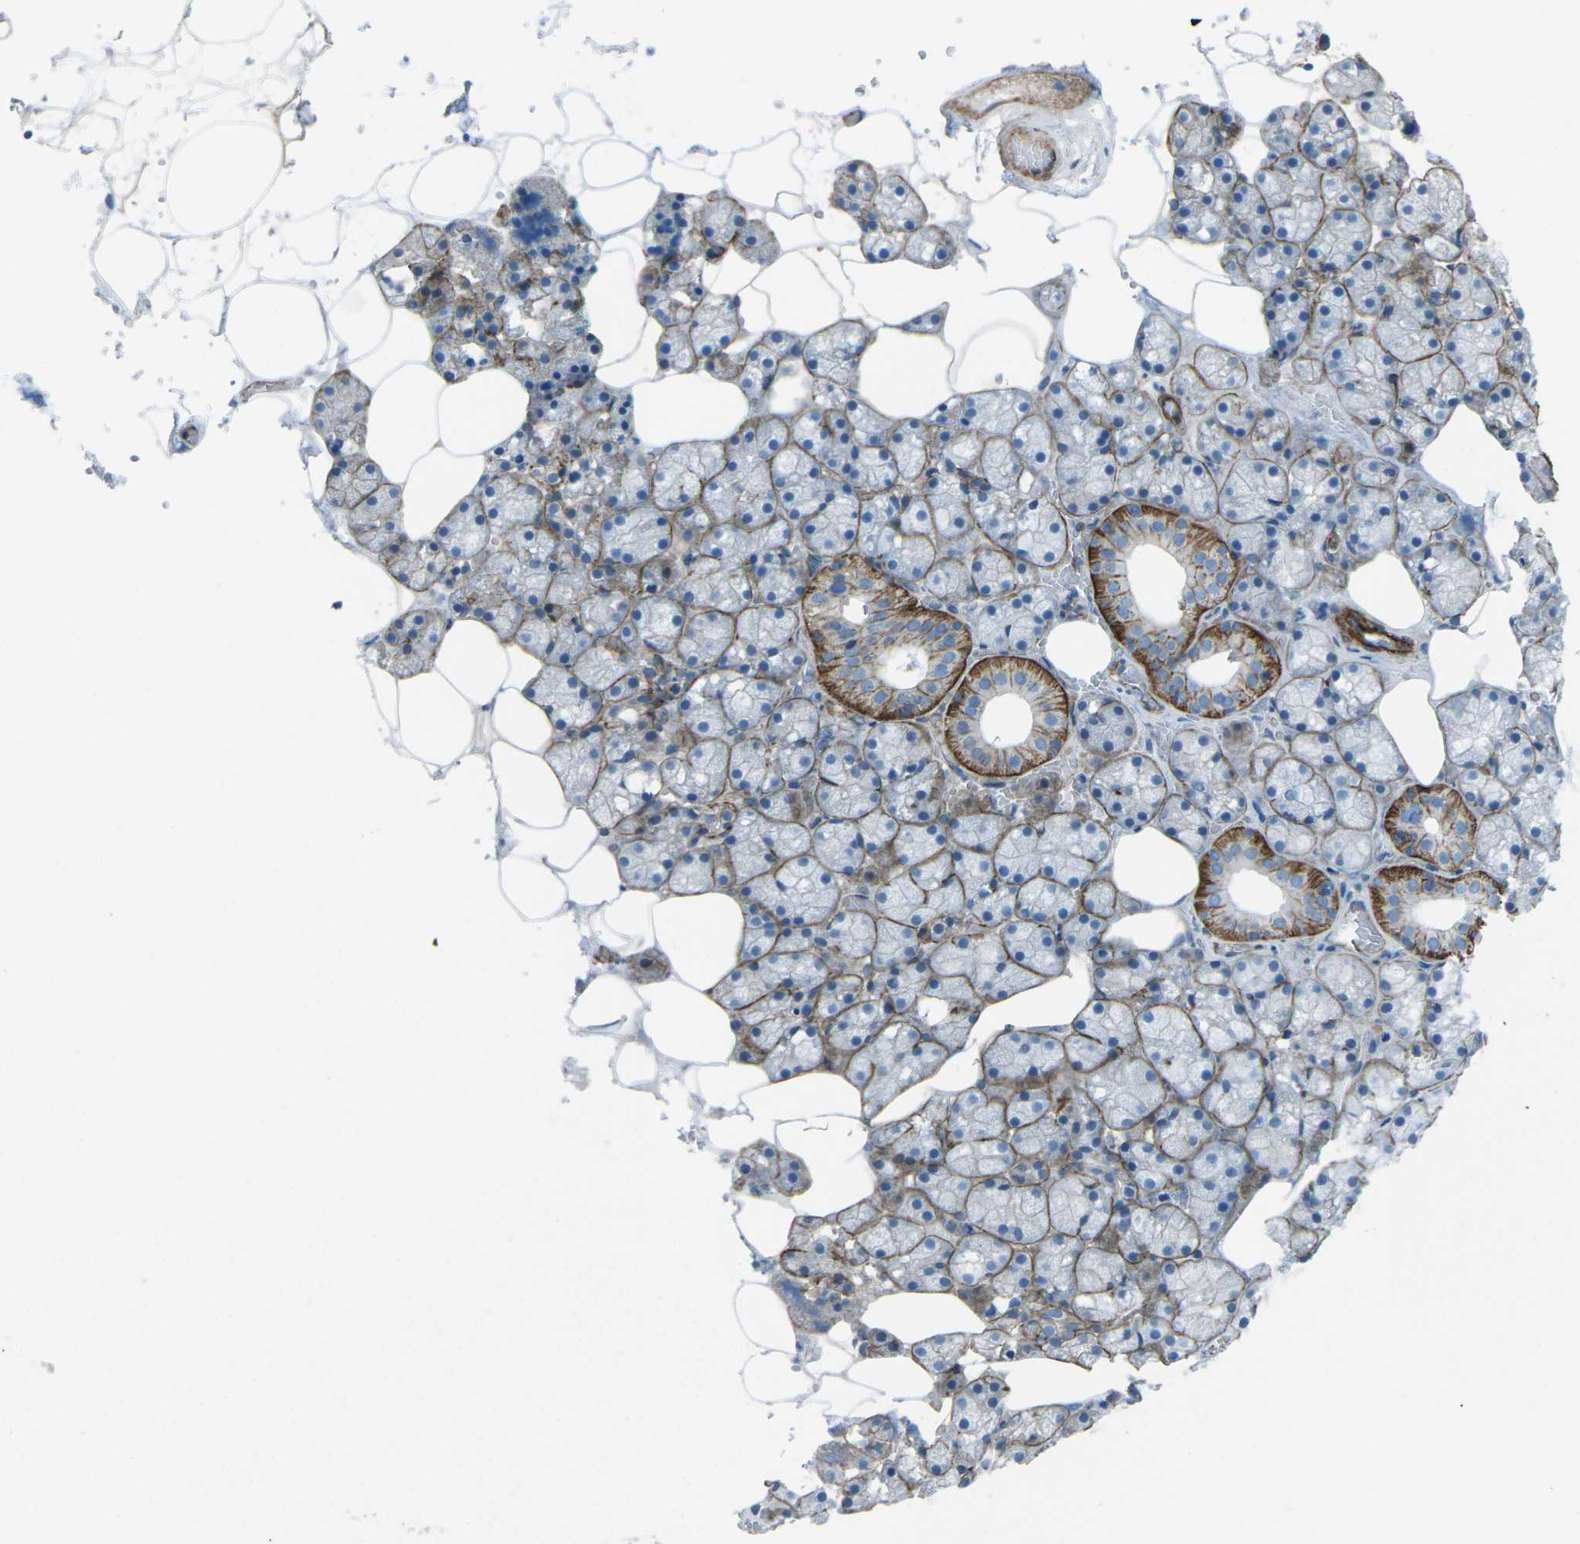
{"staining": {"intensity": "moderate", "quantity": "25%-75%", "location": "cytoplasmic/membranous"}, "tissue": "salivary gland", "cell_type": "Glandular cells", "image_type": "normal", "snomed": [{"axis": "morphology", "description": "Normal tissue, NOS"}, {"axis": "topography", "description": "Salivary gland"}], "caption": "A brown stain highlights moderate cytoplasmic/membranous positivity of a protein in glandular cells of unremarkable salivary gland. Immunohistochemistry (ihc) stains the protein of interest in brown and the nuclei are stained blue.", "gene": "UTRN", "patient": {"sex": "male", "age": 62}}